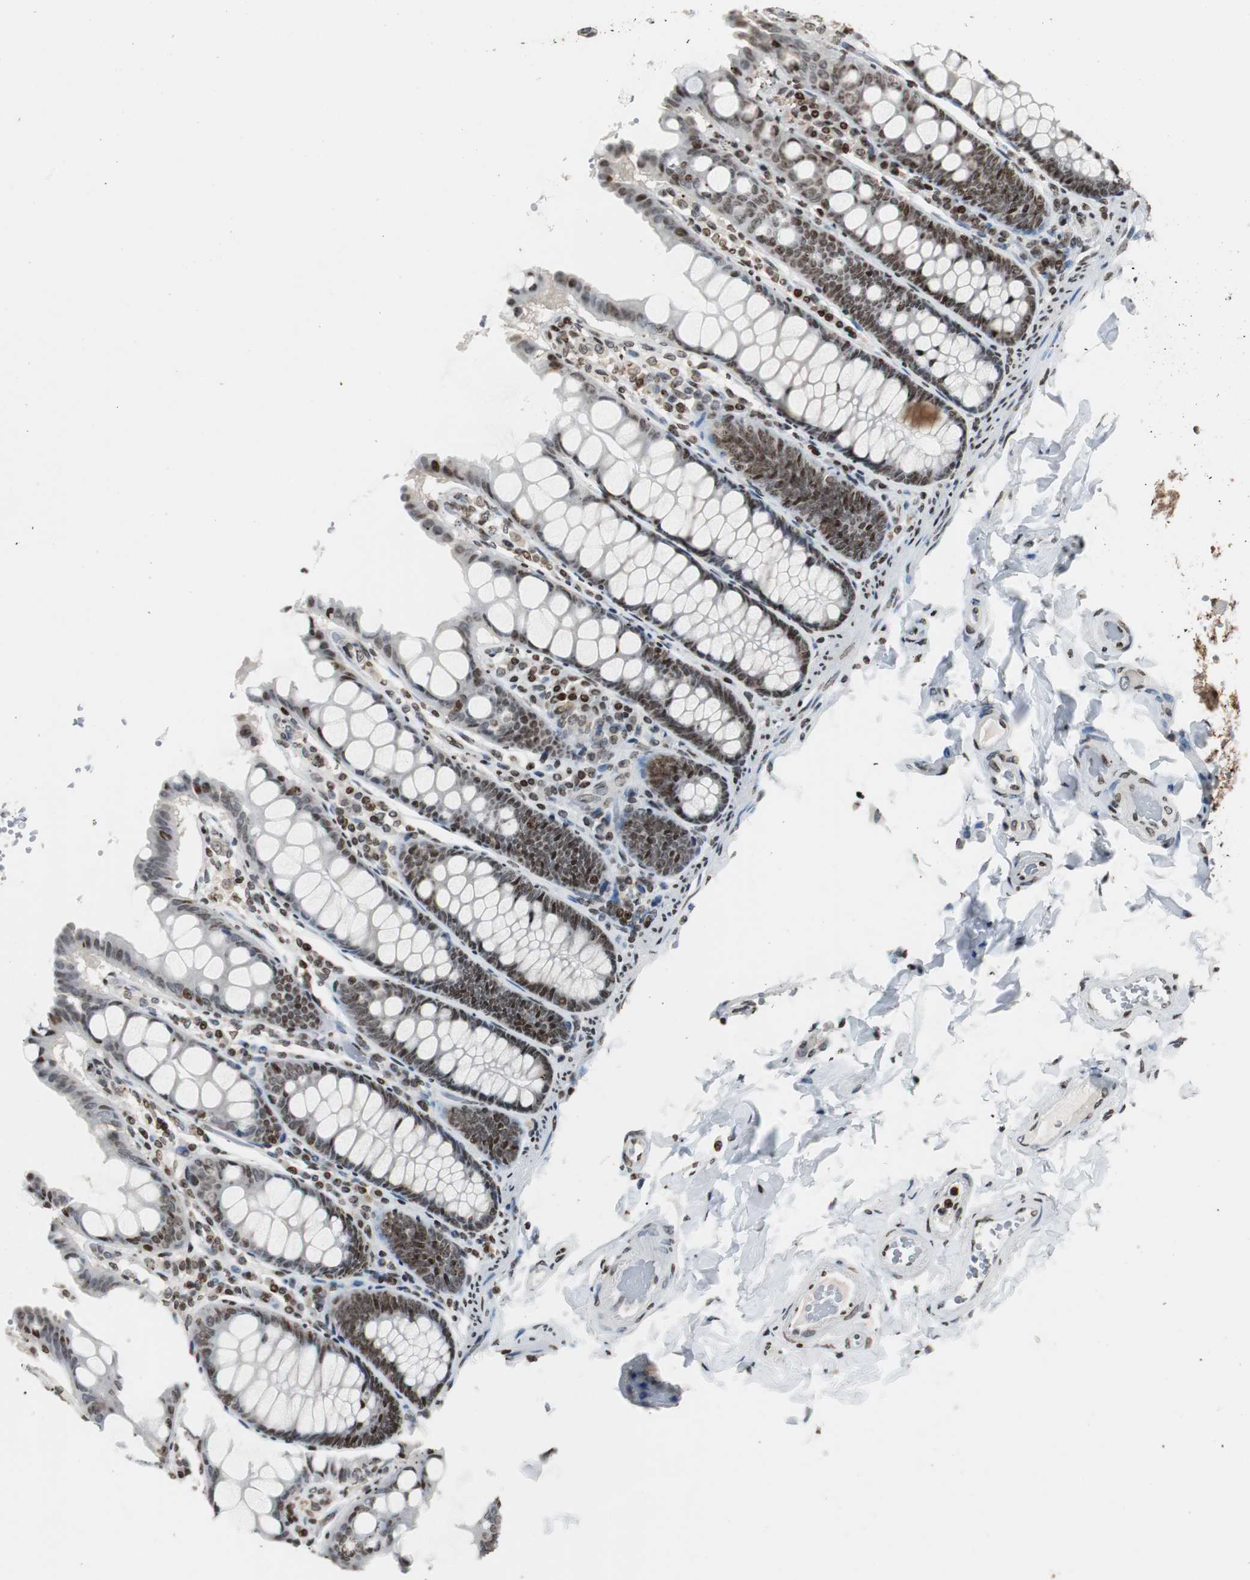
{"staining": {"intensity": "moderate", "quantity": ">75%", "location": "nuclear"}, "tissue": "colon", "cell_type": "Endothelial cells", "image_type": "normal", "snomed": [{"axis": "morphology", "description": "Normal tissue, NOS"}, {"axis": "topography", "description": "Colon"}], "caption": "This is a histology image of immunohistochemistry staining of benign colon, which shows moderate staining in the nuclear of endothelial cells.", "gene": "PAXIP1", "patient": {"sex": "female", "age": 61}}